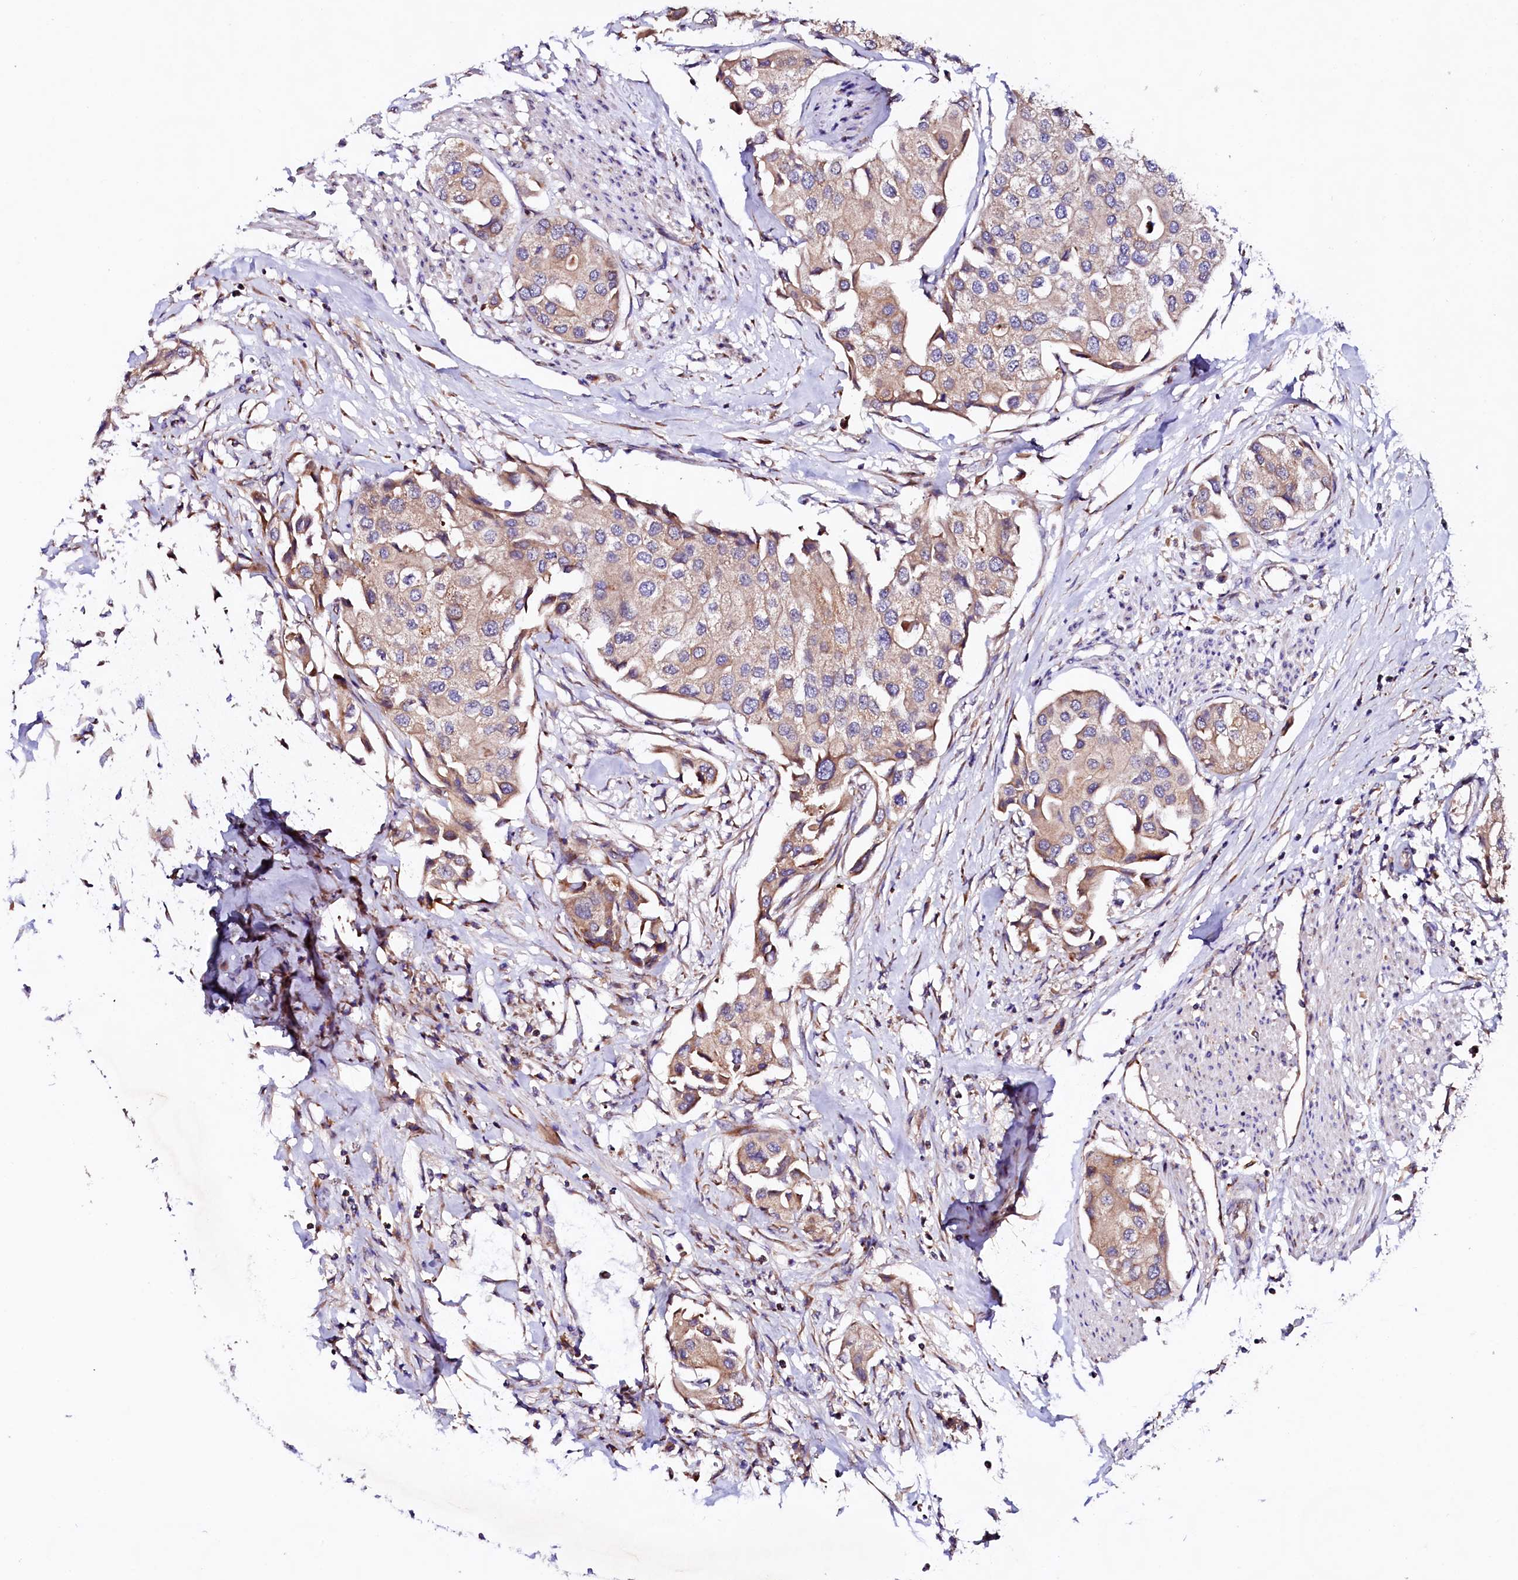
{"staining": {"intensity": "weak", "quantity": ">75%", "location": "cytoplasmic/membranous"}, "tissue": "urothelial cancer", "cell_type": "Tumor cells", "image_type": "cancer", "snomed": [{"axis": "morphology", "description": "Urothelial carcinoma, High grade"}, {"axis": "topography", "description": "Urinary bladder"}], "caption": "Immunohistochemical staining of urothelial cancer displays weak cytoplasmic/membranous protein expression in approximately >75% of tumor cells. (DAB (3,3'-diaminobenzidine) IHC, brown staining for protein, blue staining for nuclei).", "gene": "UBE3C", "patient": {"sex": "male", "age": 64}}